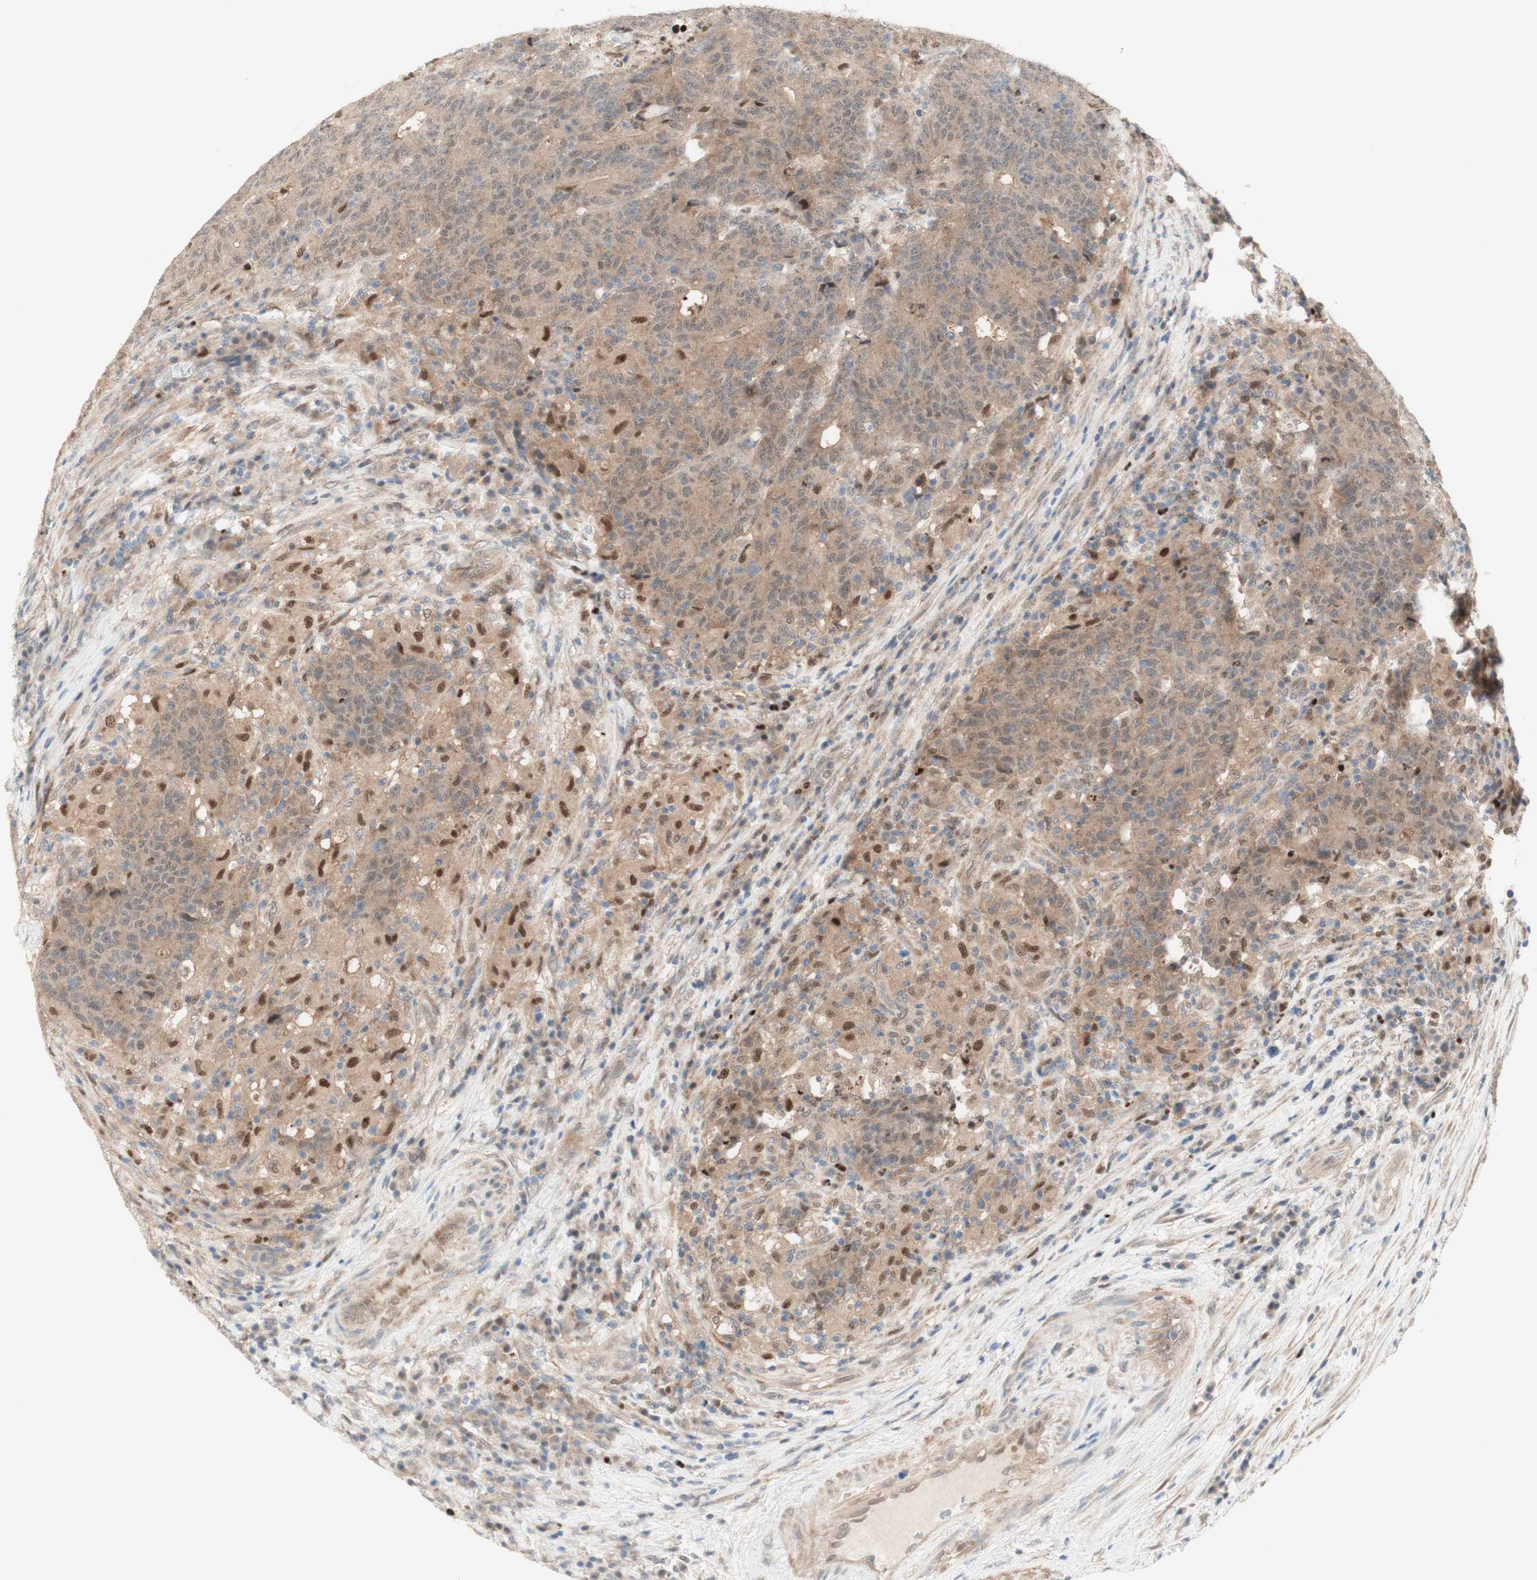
{"staining": {"intensity": "weak", "quantity": ">75%", "location": "cytoplasmic/membranous,nuclear"}, "tissue": "colorectal cancer", "cell_type": "Tumor cells", "image_type": "cancer", "snomed": [{"axis": "morphology", "description": "Normal tissue, NOS"}, {"axis": "morphology", "description": "Adenocarcinoma, NOS"}, {"axis": "topography", "description": "Colon"}], "caption": "Approximately >75% of tumor cells in adenocarcinoma (colorectal) show weak cytoplasmic/membranous and nuclear protein positivity as visualized by brown immunohistochemical staining.", "gene": "RFNG", "patient": {"sex": "female", "age": 75}}